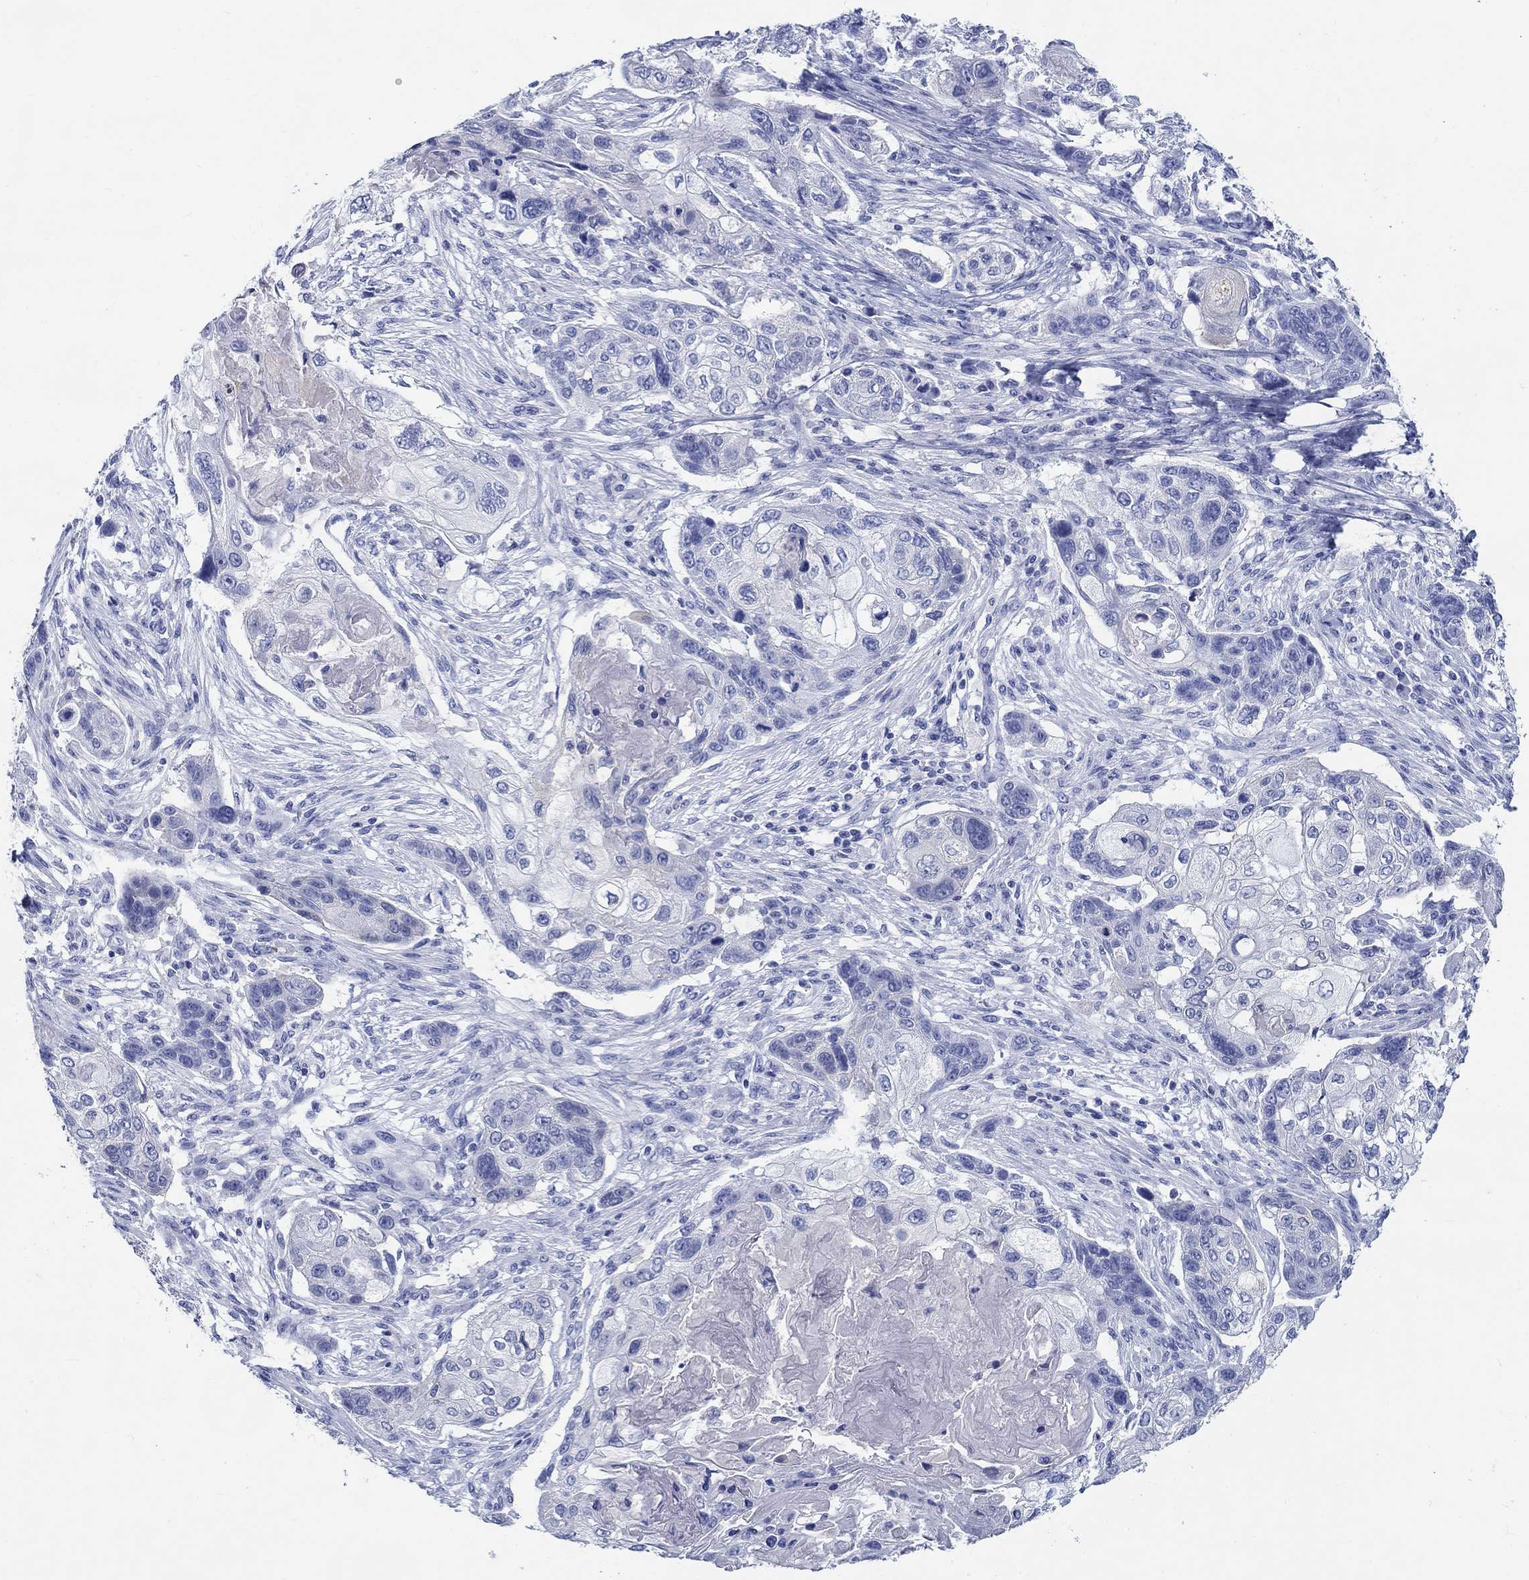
{"staining": {"intensity": "negative", "quantity": "none", "location": "none"}, "tissue": "lung cancer", "cell_type": "Tumor cells", "image_type": "cancer", "snomed": [{"axis": "morphology", "description": "Normal tissue, NOS"}, {"axis": "morphology", "description": "Squamous cell carcinoma, NOS"}, {"axis": "topography", "description": "Bronchus"}, {"axis": "topography", "description": "Lung"}], "caption": "Tumor cells are negative for protein expression in human lung cancer (squamous cell carcinoma).", "gene": "FBXO2", "patient": {"sex": "male", "age": 69}}